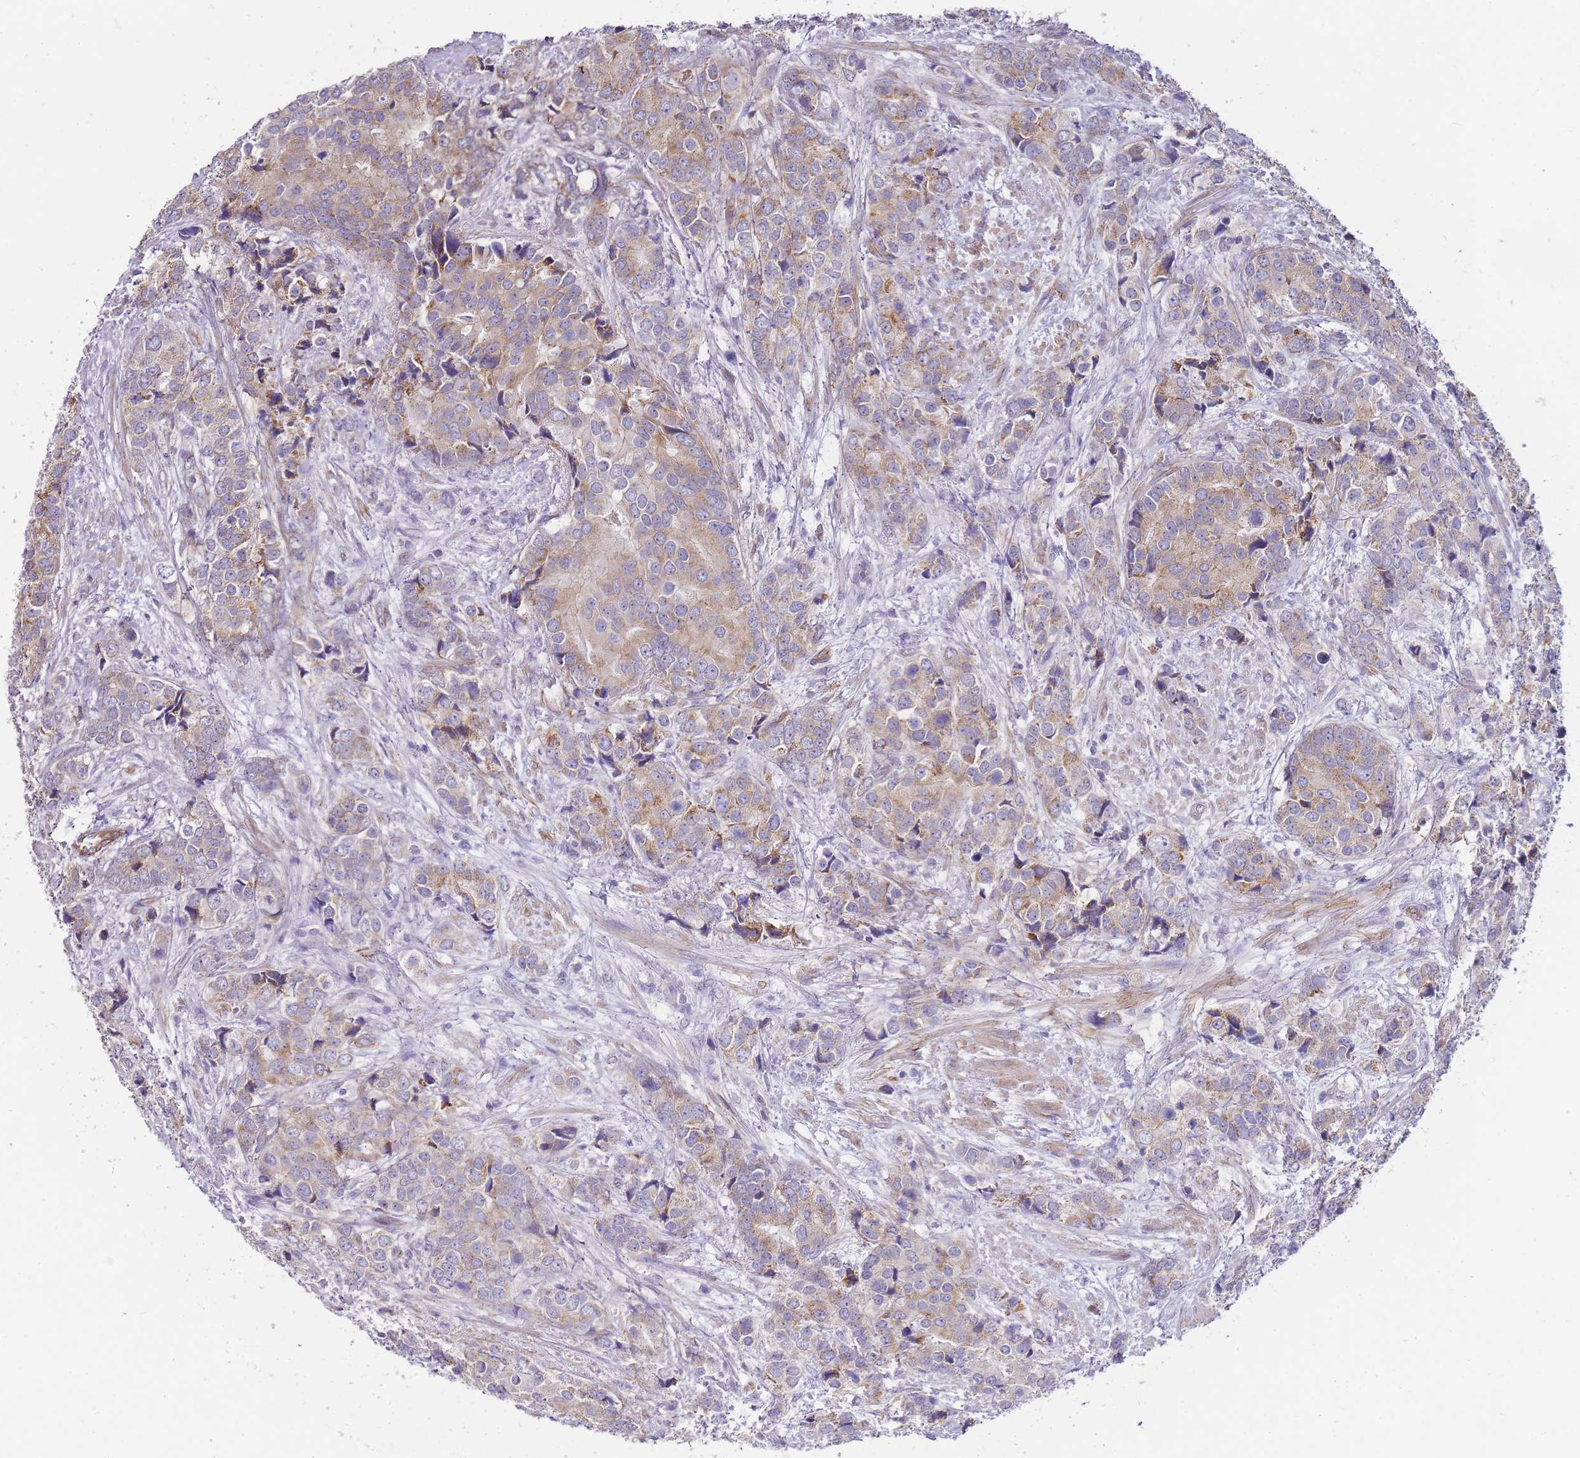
{"staining": {"intensity": "weak", "quantity": ">75%", "location": "cytoplasmic/membranous"}, "tissue": "prostate cancer", "cell_type": "Tumor cells", "image_type": "cancer", "snomed": [{"axis": "morphology", "description": "Adenocarcinoma, High grade"}, {"axis": "topography", "description": "Prostate"}], "caption": "Protein staining shows weak cytoplasmic/membranous staining in approximately >75% of tumor cells in high-grade adenocarcinoma (prostate).", "gene": "PDCD7", "patient": {"sex": "male", "age": 62}}